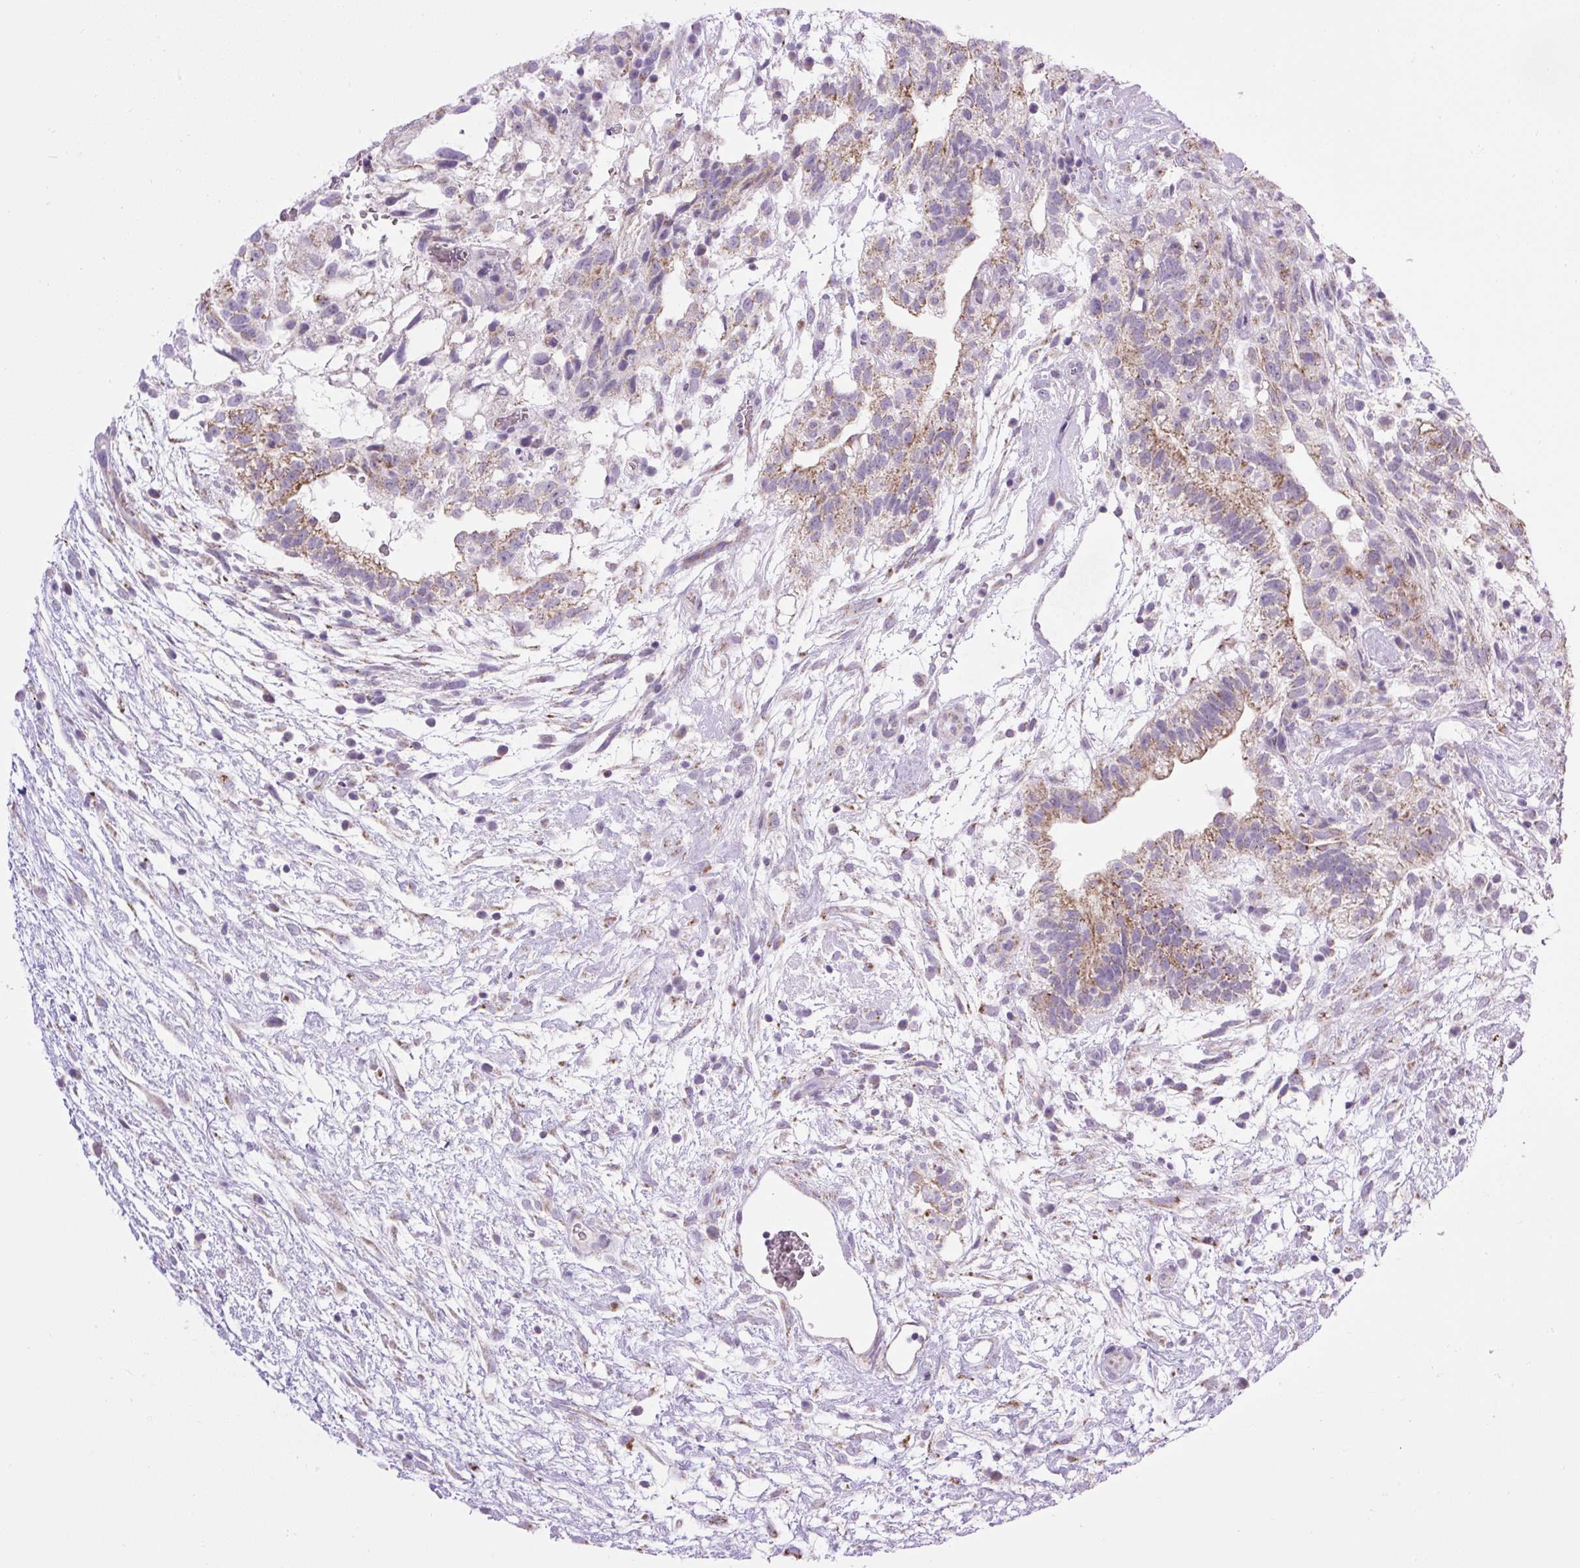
{"staining": {"intensity": "moderate", "quantity": "25%-75%", "location": "cytoplasmic/membranous"}, "tissue": "testis cancer", "cell_type": "Tumor cells", "image_type": "cancer", "snomed": [{"axis": "morphology", "description": "Carcinoma, Embryonal, NOS"}, {"axis": "topography", "description": "Testis"}], "caption": "Immunohistochemistry micrograph of human testis cancer (embryonal carcinoma) stained for a protein (brown), which shows medium levels of moderate cytoplasmic/membranous staining in approximately 25%-75% of tumor cells.", "gene": "RNASE10", "patient": {"sex": "male", "age": 32}}